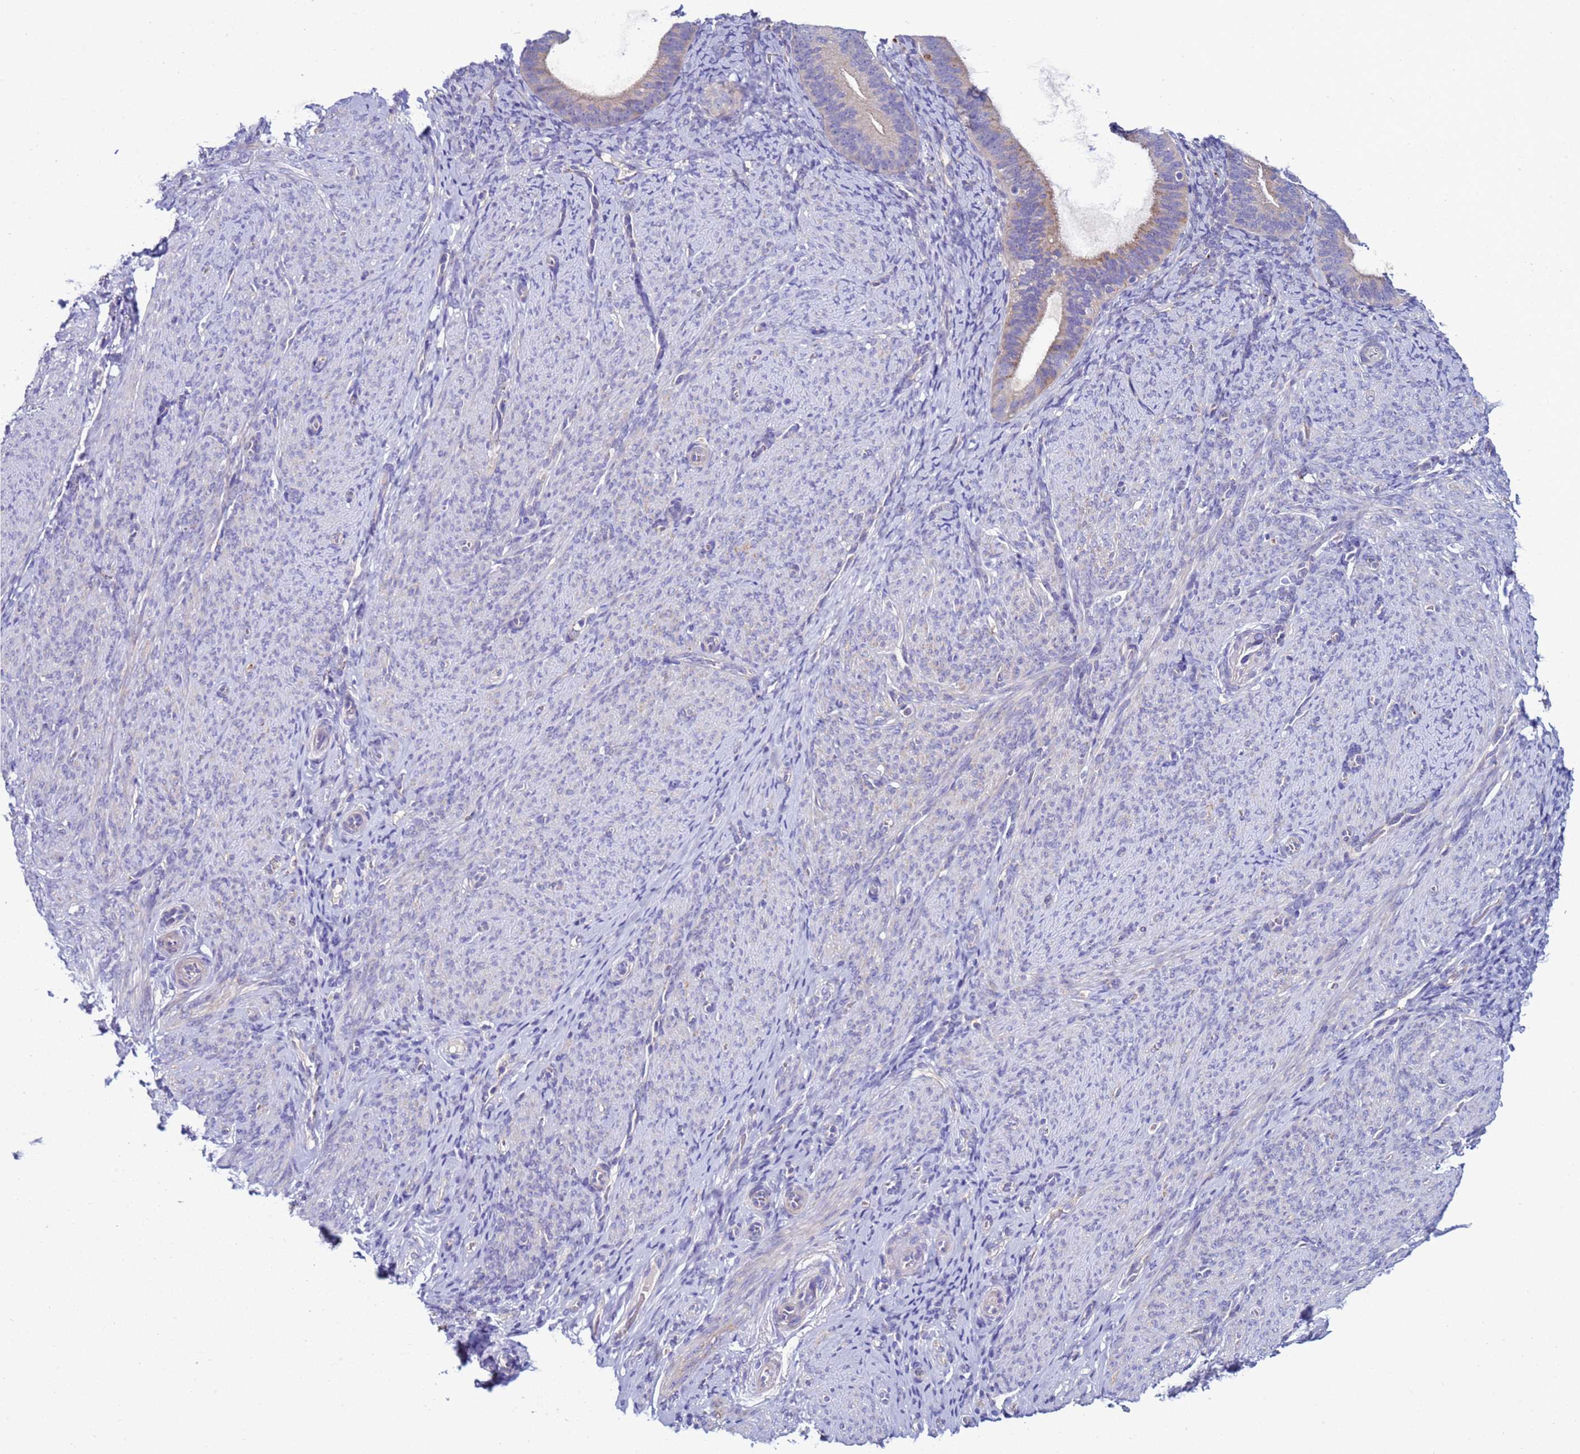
{"staining": {"intensity": "negative", "quantity": "none", "location": "none"}, "tissue": "endometrium", "cell_type": "Cells in endometrial stroma", "image_type": "normal", "snomed": [{"axis": "morphology", "description": "Normal tissue, NOS"}, {"axis": "topography", "description": "Endometrium"}], "caption": "High power microscopy image of an immunohistochemistry histopathology image of normal endometrium, revealing no significant staining in cells in endometrial stroma.", "gene": "NAT1", "patient": {"sex": "female", "age": 65}}